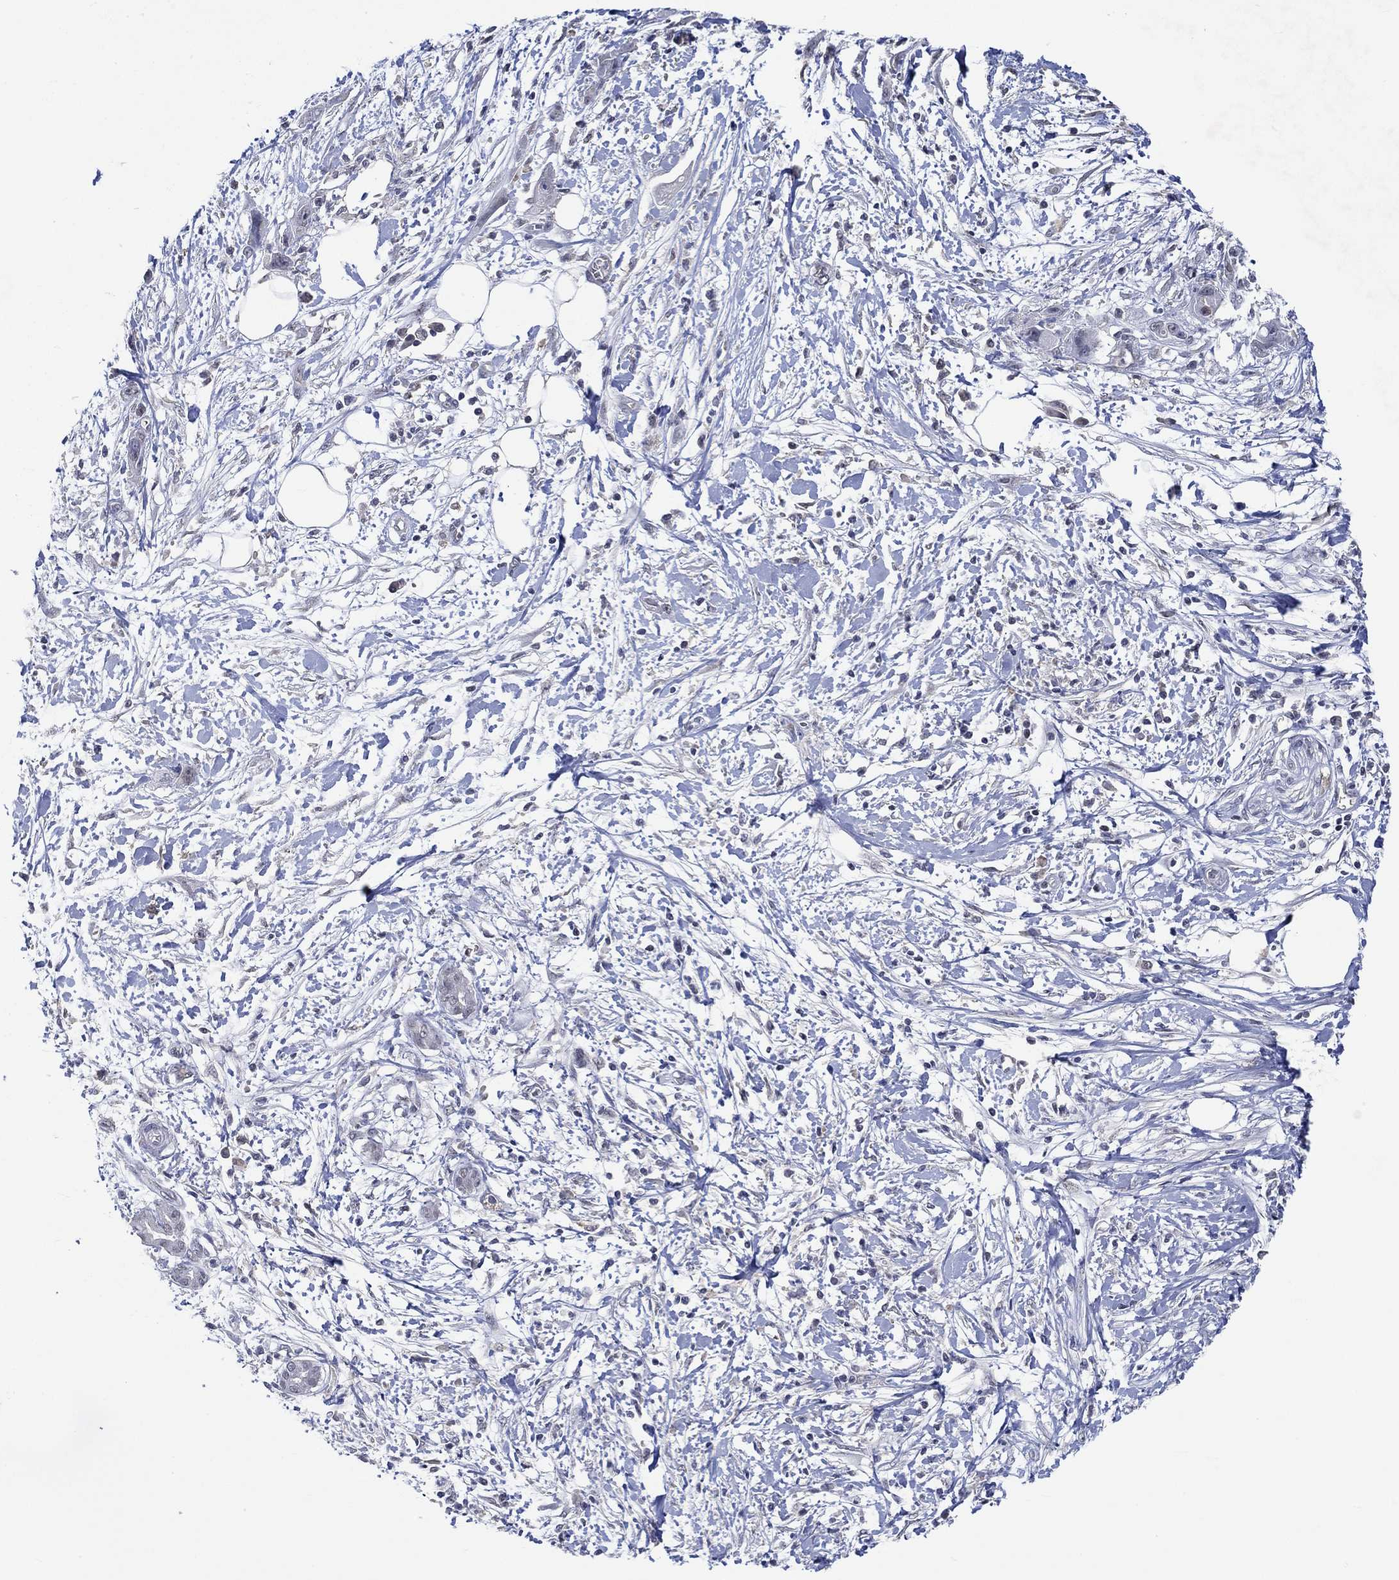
{"staining": {"intensity": "negative", "quantity": "none", "location": "none"}, "tissue": "pancreatic cancer", "cell_type": "Tumor cells", "image_type": "cancer", "snomed": [{"axis": "morphology", "description": "Adenocarcinoma, NOS"}, {"axis": "topography", "description": "Pancreas"}], "caption": "Pancreatic adenocarcinoma was stained to show a protein in brown. There is no significant staining in tumor cells.", "gene": "WASF1", "patient": {"sex": "male", "age": 72}}